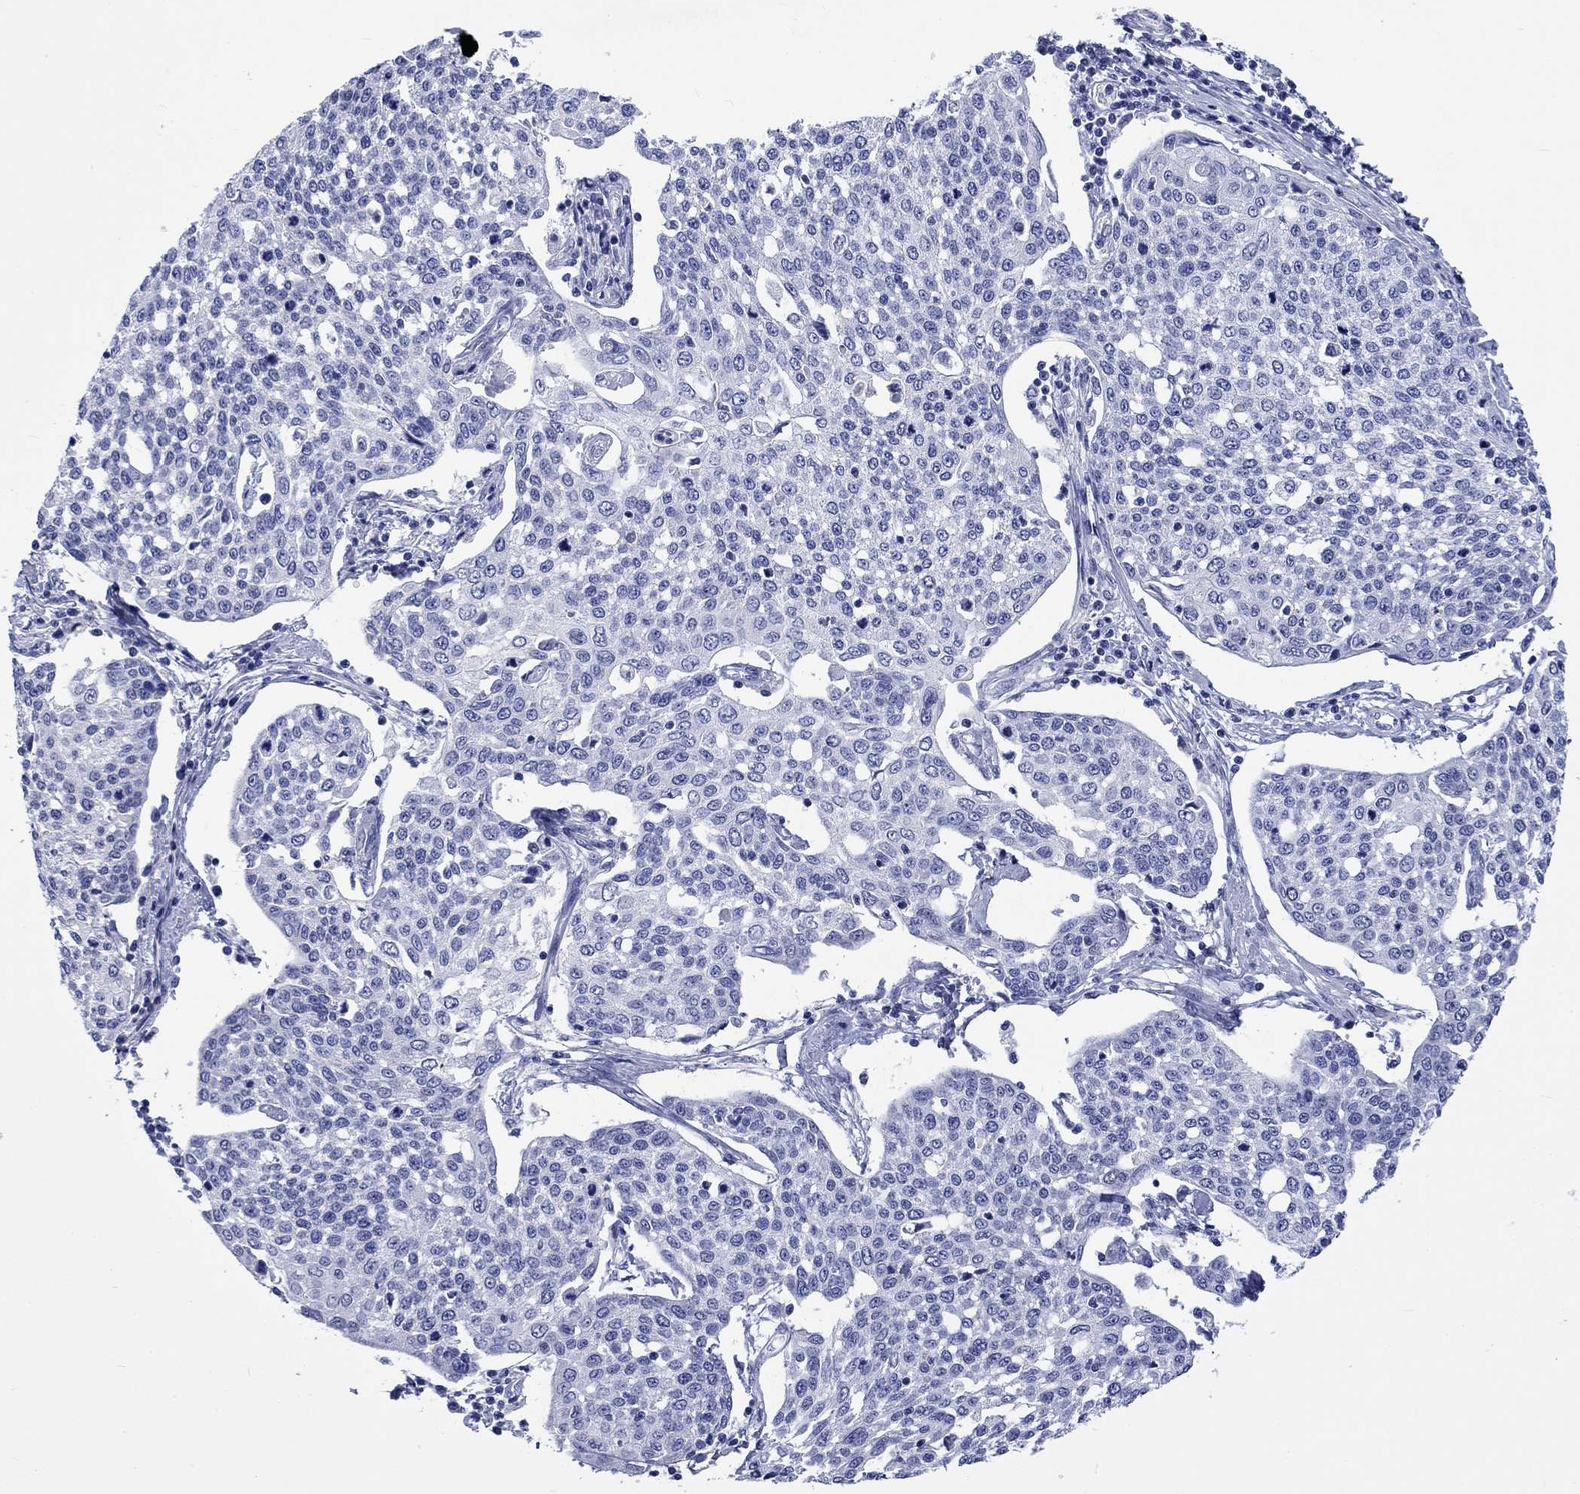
{"staining": {"intensity": "negative", "quantity": "none", "location": "none"}, "tissue": "cervical cancer", "cell_type": "Tumor cells", "image_type": "cancer", "snomed": [{"axis": "morphology", "description": "Squamous cell carcinoma, NOS"}, {"axis": "topography", "description": "Cervix"}], "caption": "An image of cervical cancer stained for a protein displays no brown staining in tumor cells.", "gene": "CACNG3", "patient": {"sex": "female", "age": 34}}